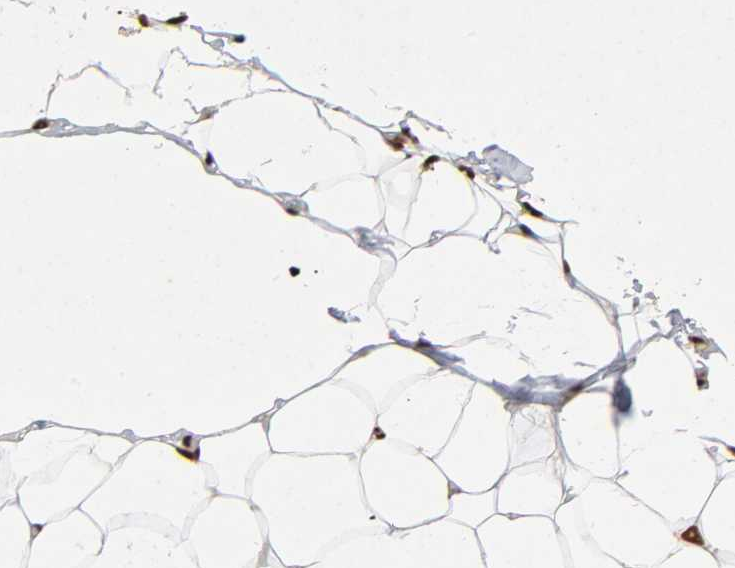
{"staining": {"intensity": "strong", "quantity": ">75%", "location": "nuclear"}, "tissue": "adipose tissue", "cell_type": "Adipocytes", "image_type": "normal", "snomed": [{"axis": "morphology", "description": "Normal tissue, NOS"}, {"axis": "topography", "description": "Soft tissue"}], "caption": "Unremarkable adipose tissue demonstrates strong nuclear staining in approximately >75% of adipocytes (DAB (3,3'-diaminobenzidine) IHC, brown staining for protein, blue staining for nuclei)..", "gene": "RNF122", "patient": {"sex": "male", "age": 26}}